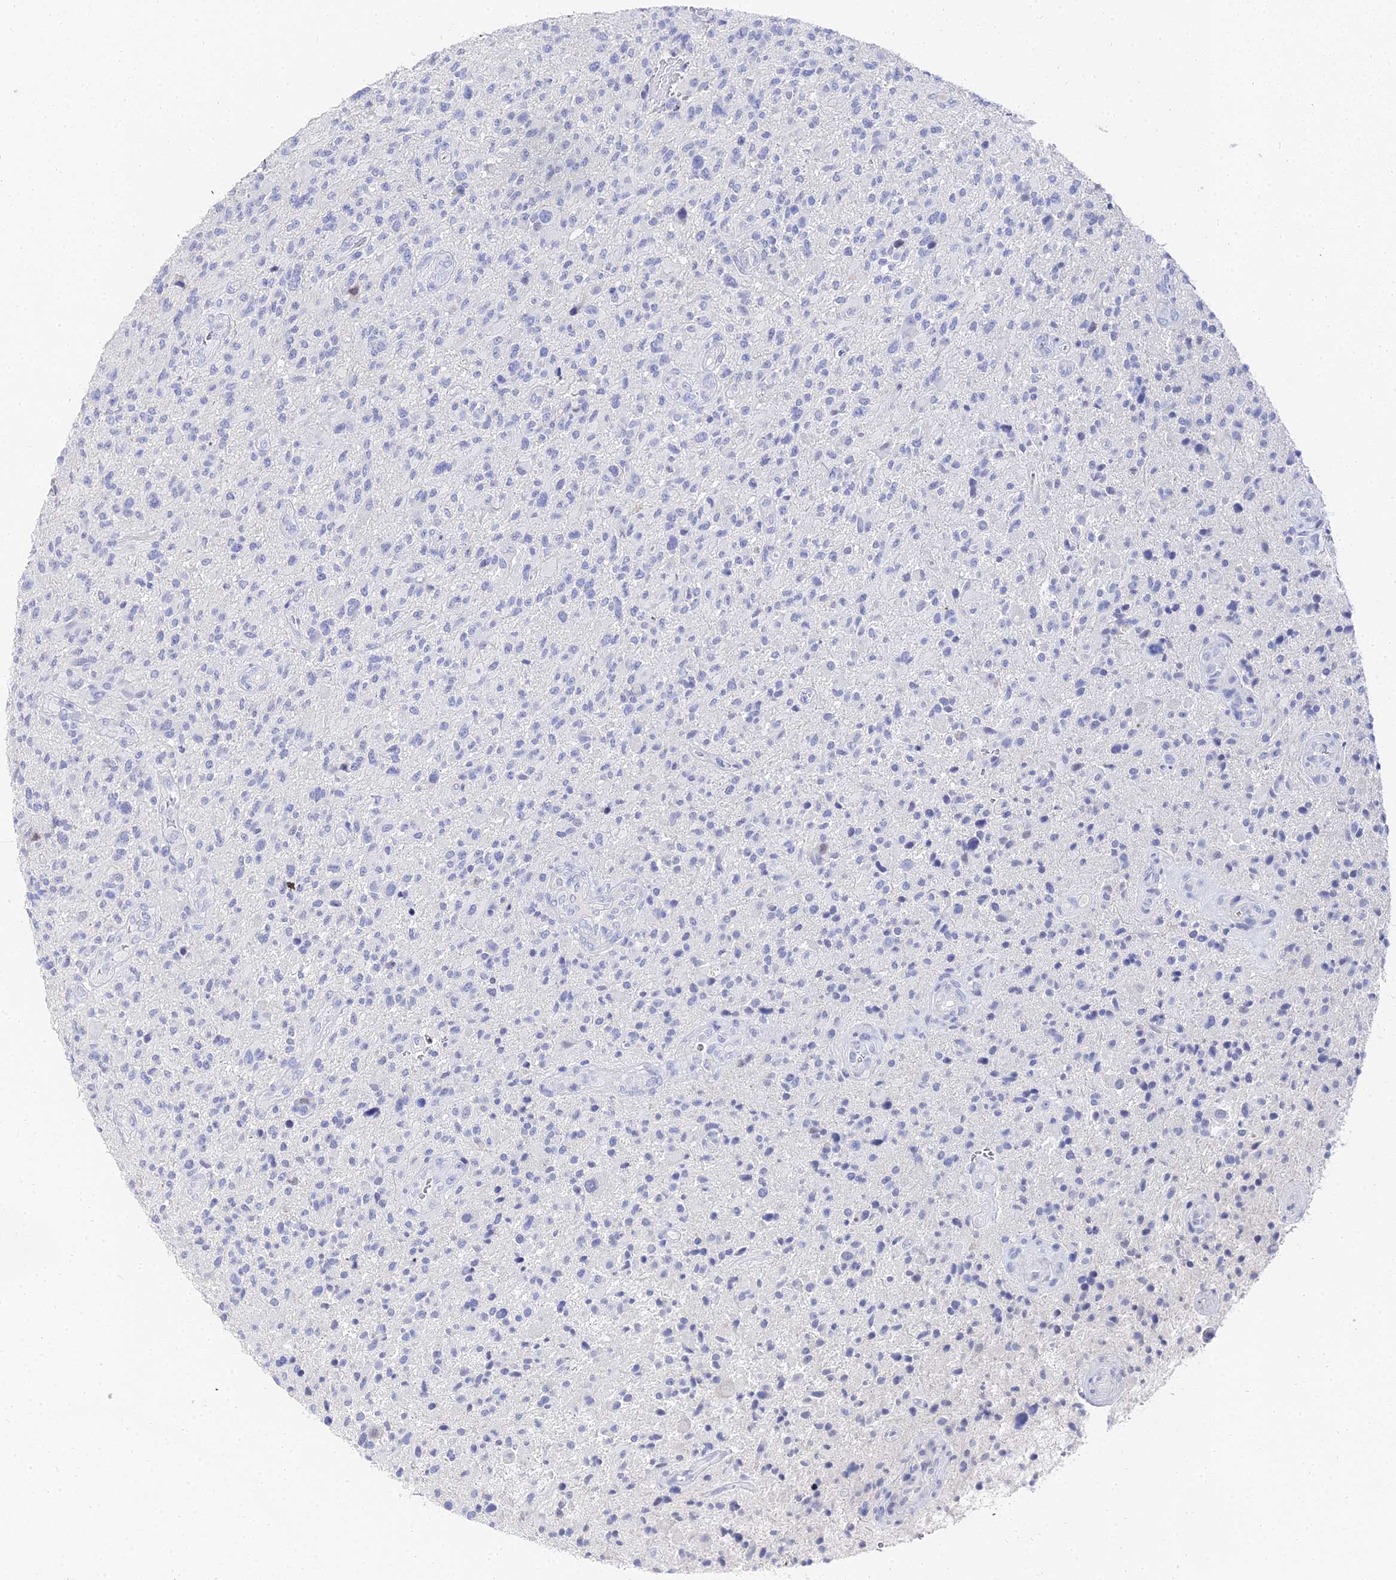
{"staining": {"intensity": "negative", "quantity": "none", "location": "none"}, "tissue": "glioma", "cell_type": "Tumor cells", "image_type": "cancer", "snomed": [{"axis": "morphology", "description": "Glioma, malignant, High grade"}, {"axis": "topography", "description": "Brain"}], "caption": "Tumor cells are negative for protein expression in human glioma.", "gene": "KRT17", "patient": {"sex": "male", "age": 47}}